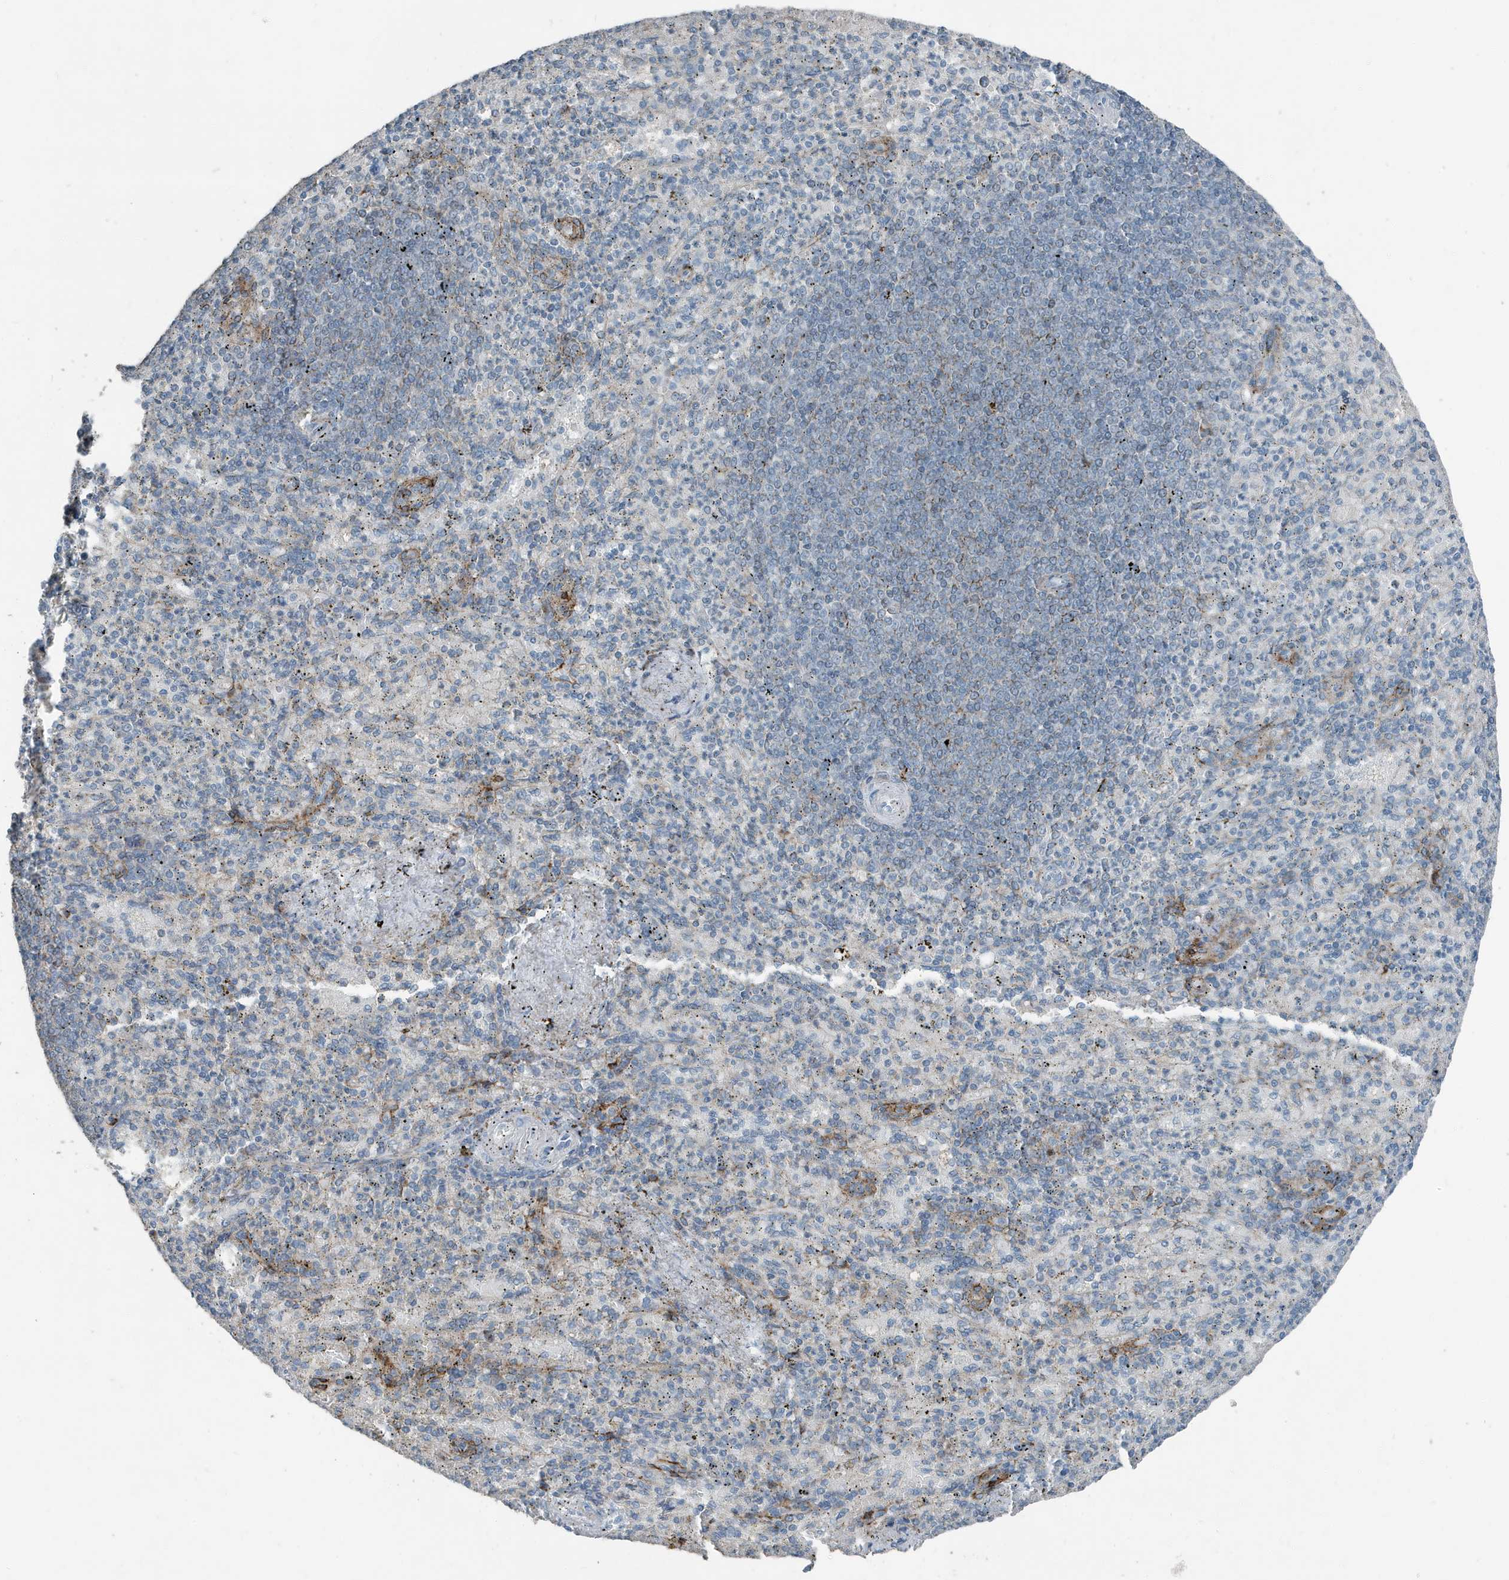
{"staining": {"intensity": "negative", "quantity": "none", "location": "none"}, "tissue": "spleen", "cell_type": "Cells in red pulp", "image_type": "normal", "snomed": [{"axis": "morphology", "description": "Normal tissue, NOS"}, {"axis": "topography", "description": "Spleen"}], "caption": "IHC of benign human spleen shows no expression in cells in red pulp.", "gene": "FAM162A", "patient": {"sex": "female", "age": 74}}